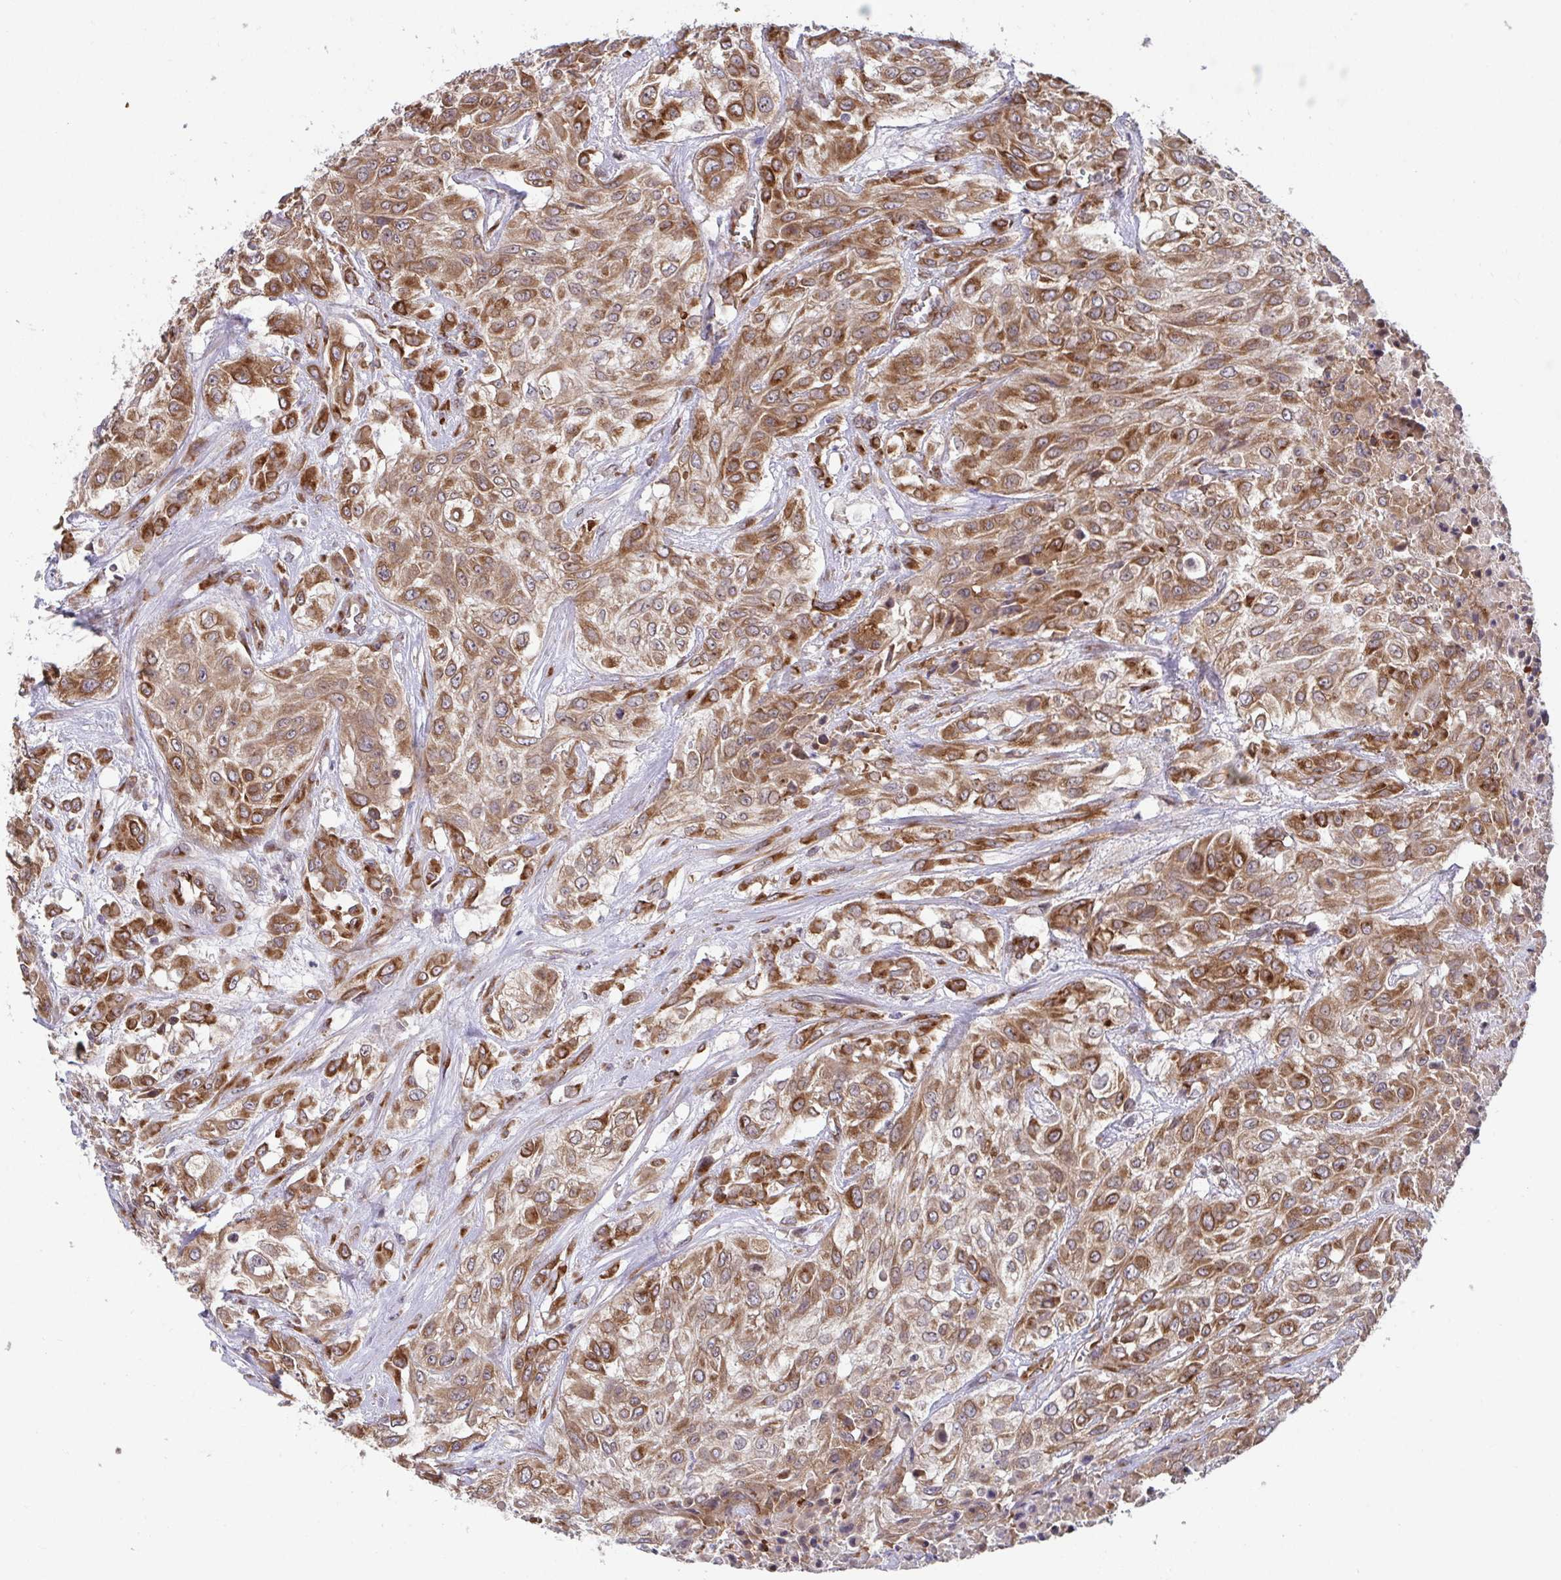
{"staining": {"intensity": "moderate", "quantity": ">75%", "location": "cytoplasmic/membranous"}, "tissue": "urothelial cancer", "cell_type": "Tumor cells", "image_type": "cancer", "snomed": [{"axis": "morphology", "description": "Urothelial carcinoma, High grade"}, {"axis": "topography", "description": "Urinary bladder"}], "caption": "Urothelial cancer was stained to show a protein in brown. There is medium levels of moderate cytoplasmic/membranous staining in approximately >75% of tumor cells.", "gene": "ATP5MJ", "patient": {"sex": "male", "age": 57}}